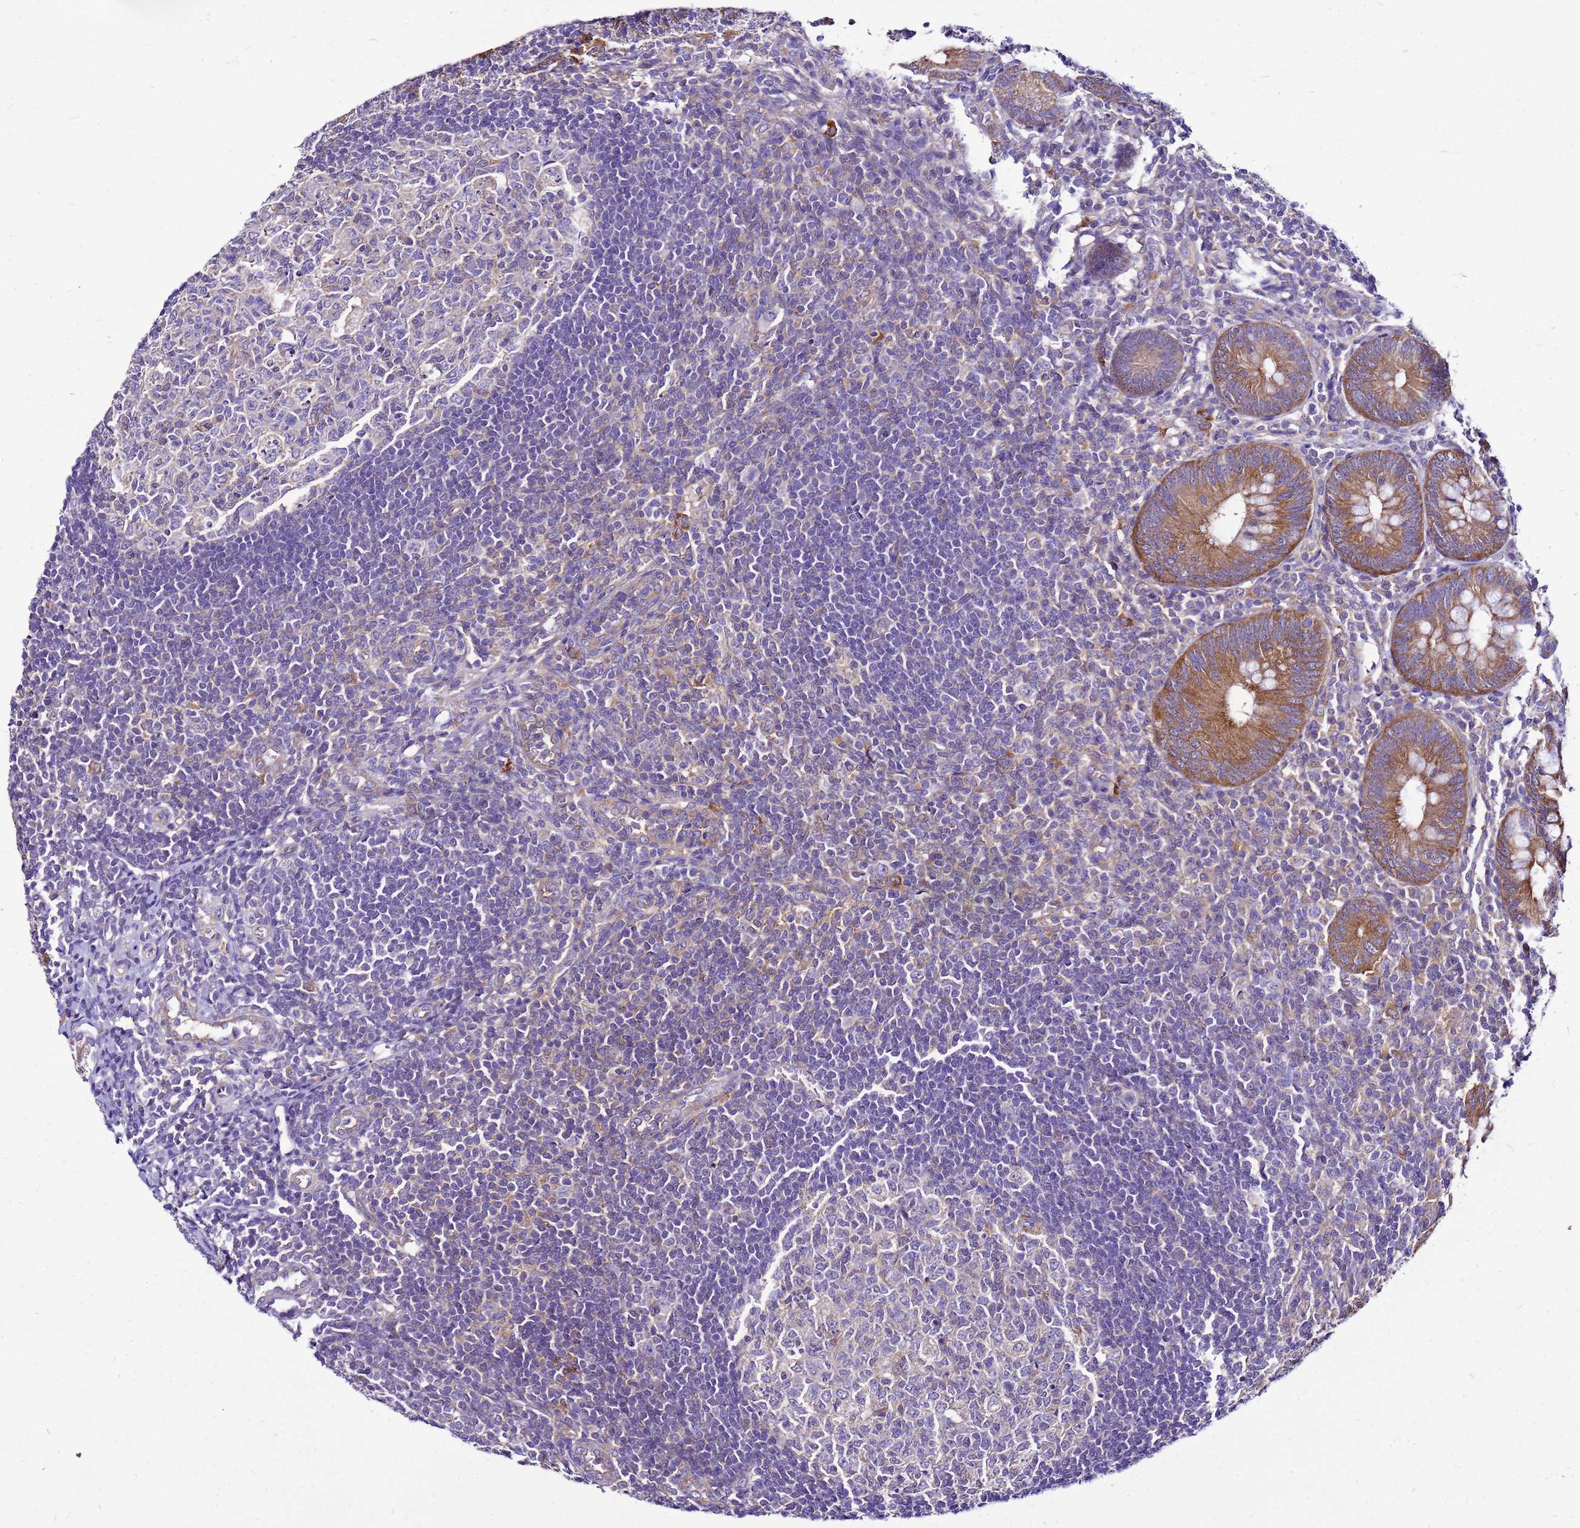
{"staining": {"intensity": "moderate", "quantity": ">75%", "location": "cytoplasmic/membranous"}, "tissue": "appendix", "cell_type": "Glandular cells", "image_type": "normal", "snomed": [{"axis": "morphology", "description": "Normal tissue, NOS"}, {"axis": "topography", "description": "Appendix"}], "caption": "Immunohistochemical staining of benign appendix reveals >75% levels of moderate cytoplasmic/membranous protein staining in about >75% of glandular cells. (brown staining indicates protein expression, while blue staining denotes nuclei).", "gene": "PKD1", "patient": {"sex": "male", "age": 14}}